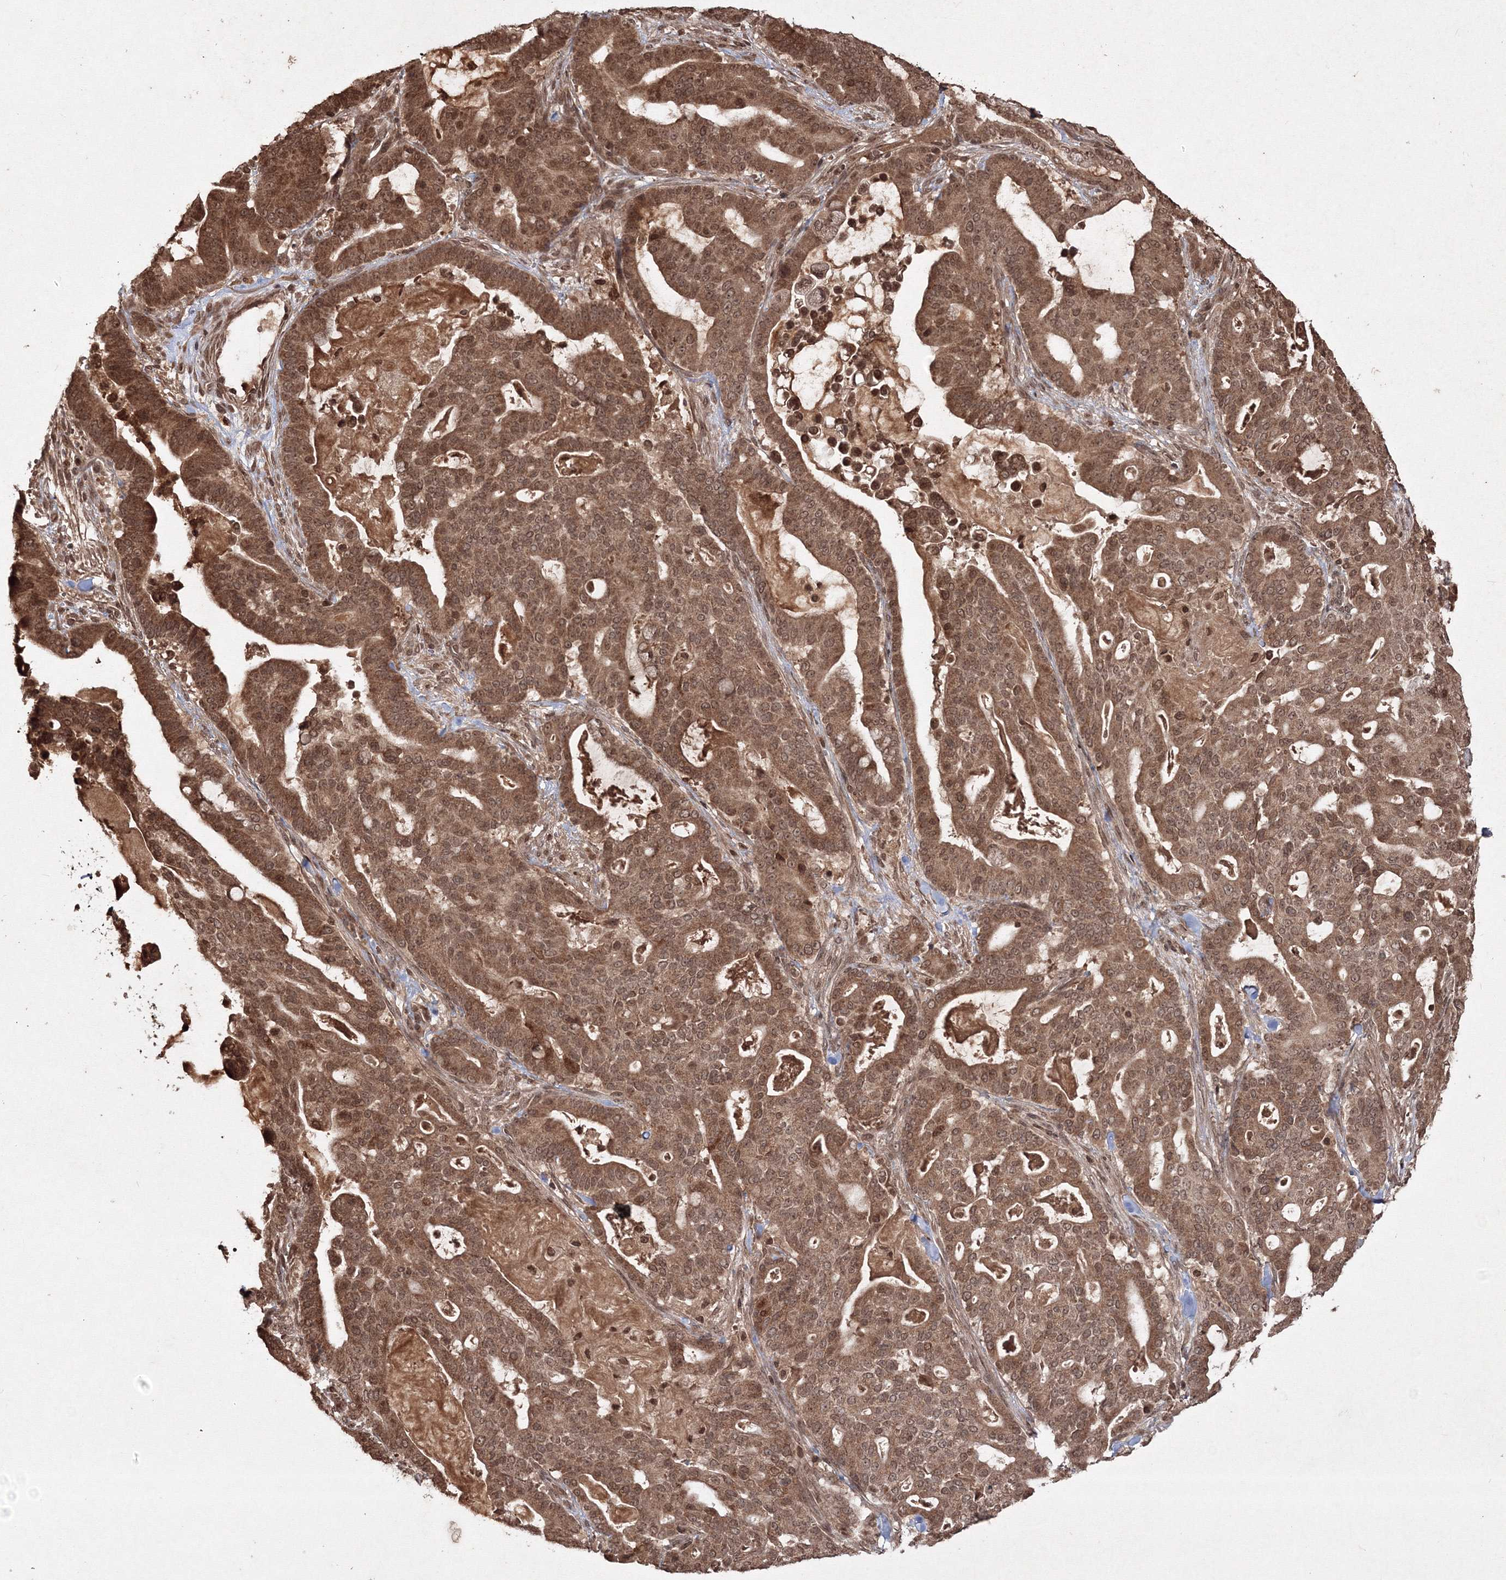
{"staining": {"intensity": "strong", "quantity": ">75%", "location": "cytoplasmic/membranous,nuclear"}, "tissue": "pancreatic cancer", "cell_type": "Tumor cells", "image_type": "cancer", "snomed": [{"axis": "morphology", "description": "Adenocarcinoma, NOS"}, {"axis": "topography", "description": "Pancreas"}], "caption": "IHC (DAB (3,3'-diaminobenzidine)) staining of pancreatic adenocarcinoma demonstrates strong cytoplasmic/membranous and nuclear protein positivity in about >75% of tumor cells.", "gene": "PEX13", "patient": {"sex": "male", "age": 63}}